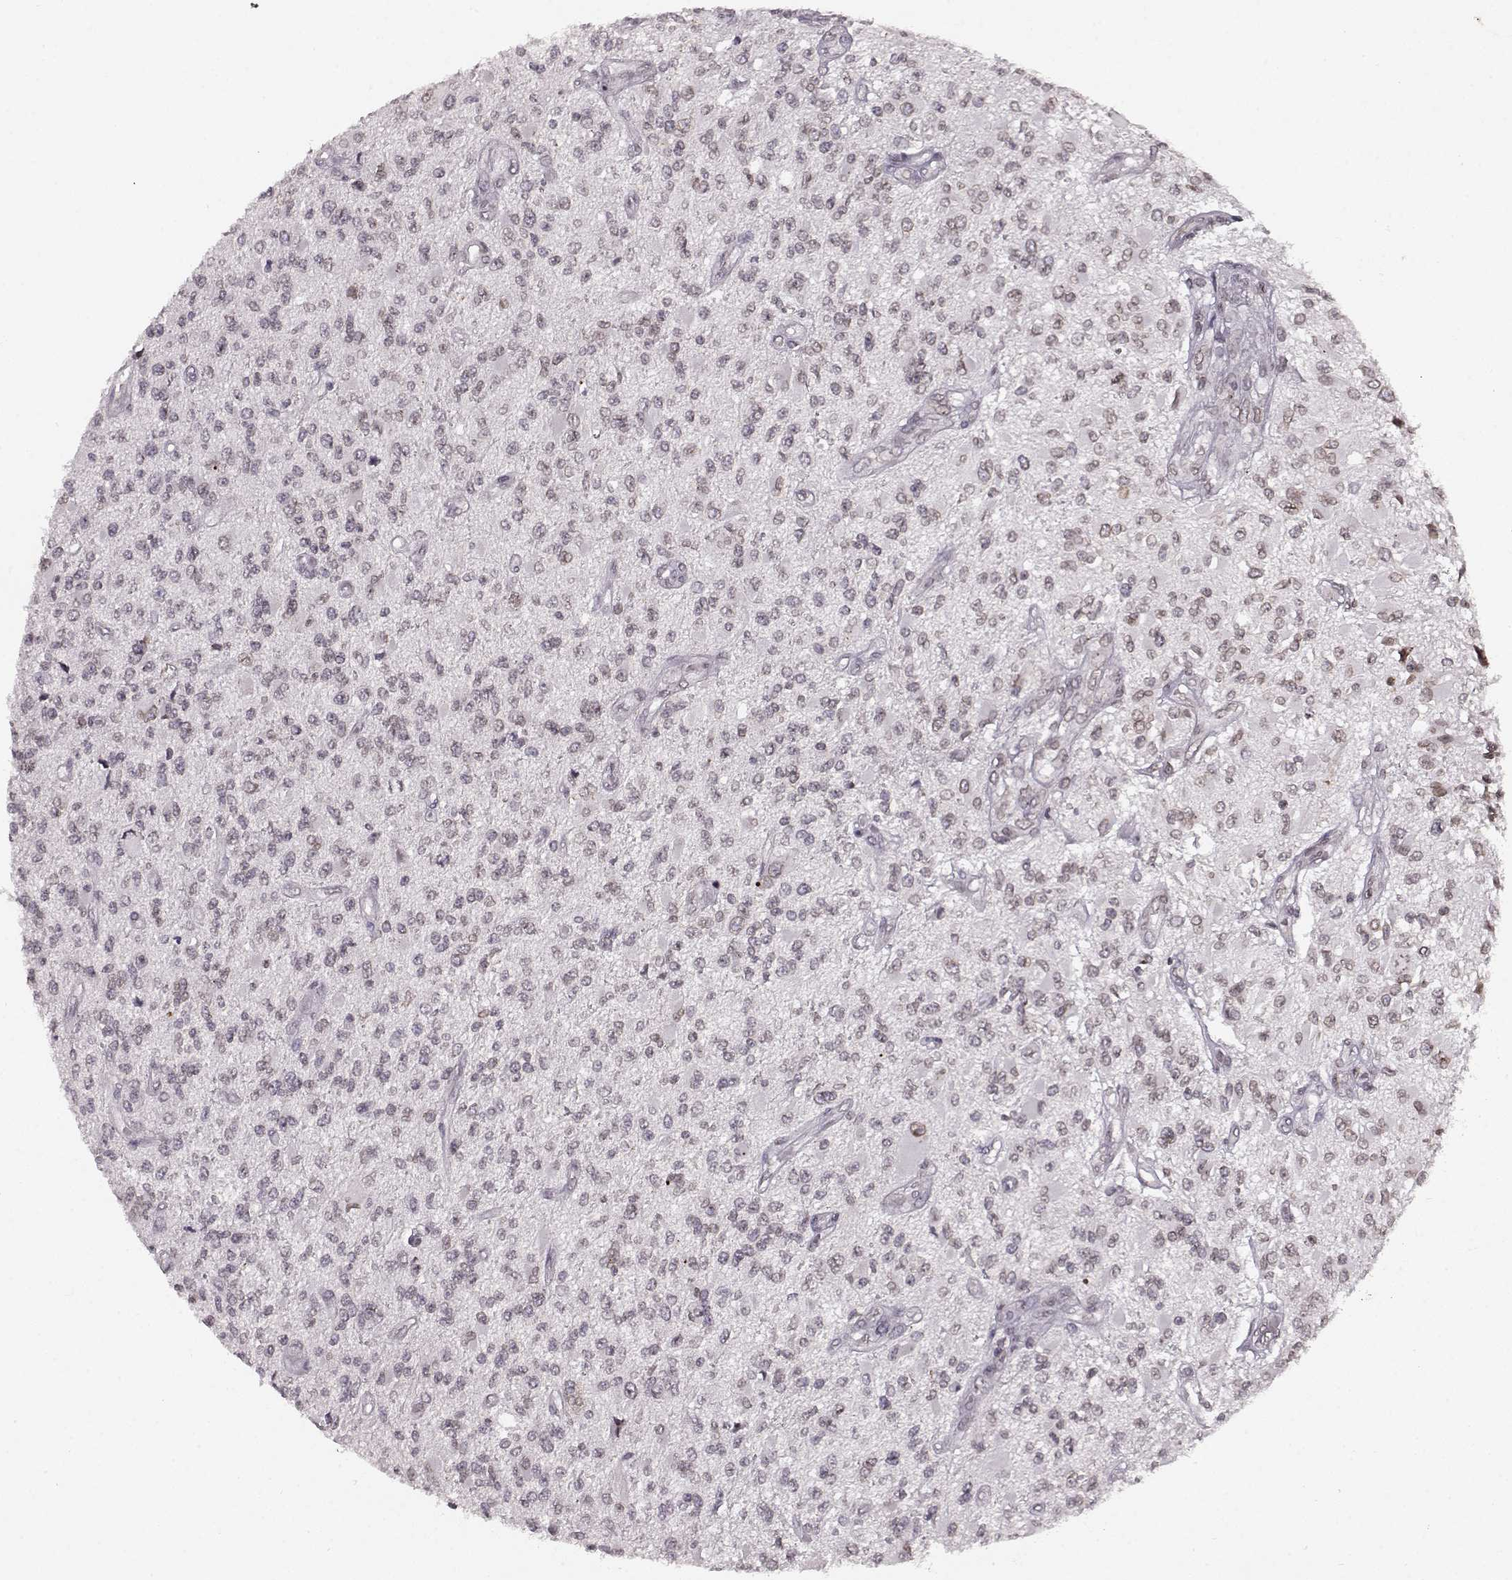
{"staining": {"intensity": "weak", "quantity": "25%-75%", "location": "cytoplasmic/membranous,nuclear"}, "tissue": "glioma", "cell_type": "Tumor cells", "image_type": "cancer", "snomed": [{"axis": "morphology", "description": "Glioma, malignant, High grade"}, {"axis": "topography", "description": "Brain"}], "caption": "This is an image of immunohistochemistry staining of glioma, which shows weak staining in the cytoplasmic/membranous and nuclear of tumor cells.", "gene": "DCAF12", "patient": {"sex": "female", "age": 63}}